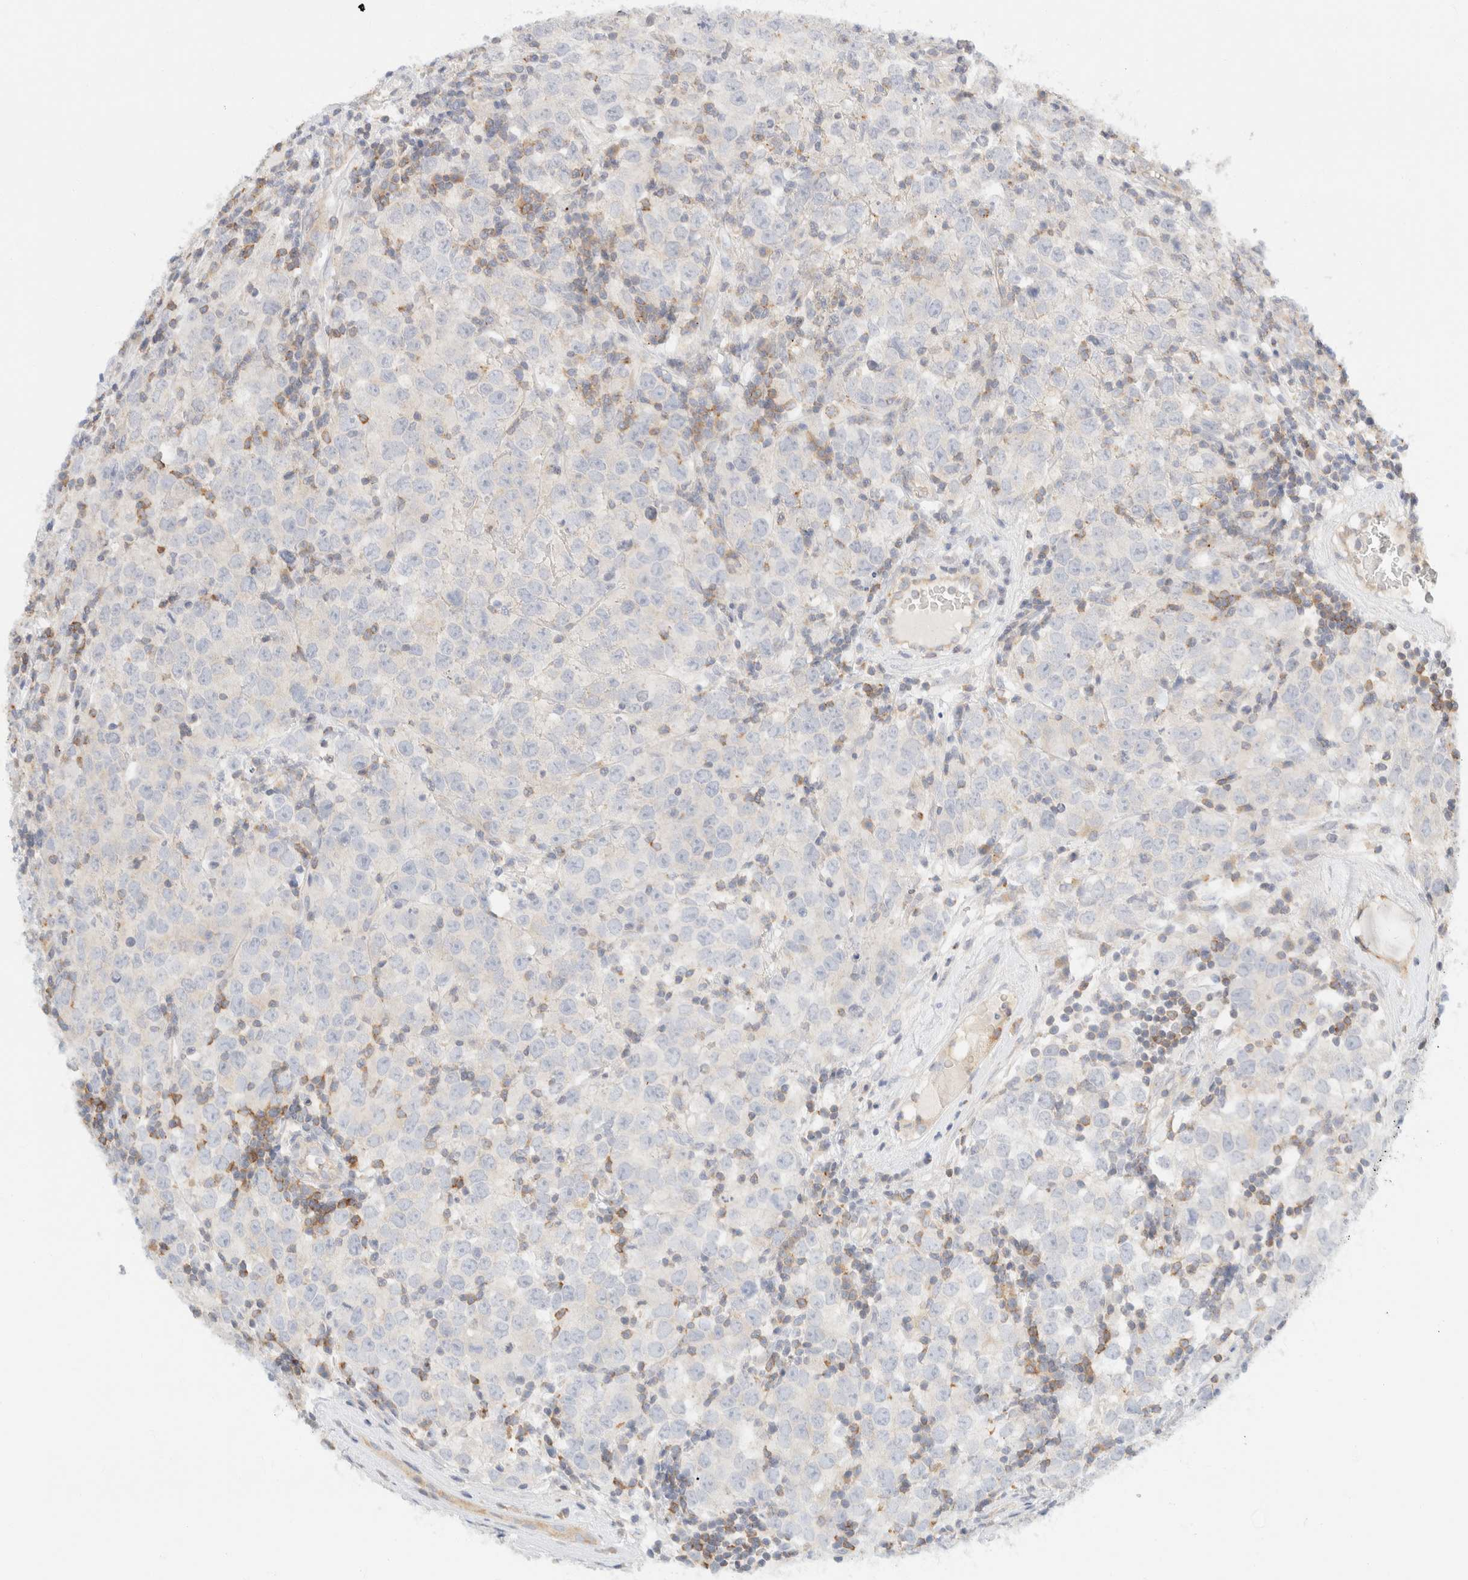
{"staining": {"intensity": "negative", "quantity": "none", "location": "none"}, "tissue": "testis cancer", "cell_type": "Tumor cells", "image_type": "cancer", "snomed": [{"axis": "morphology", "description": "Seminoma, NOS"}, {"axis": "morphology", "description": "Carcinoma, Embryonal, NOS"}, {"axis": "topography", "description": "Testis"}], "caption": "Protein analysis of testis cancer reveals no significant positivity in tumor cells.", "gene": "SH3GLB2", "patient": {"sex": "male", "age": 28}}